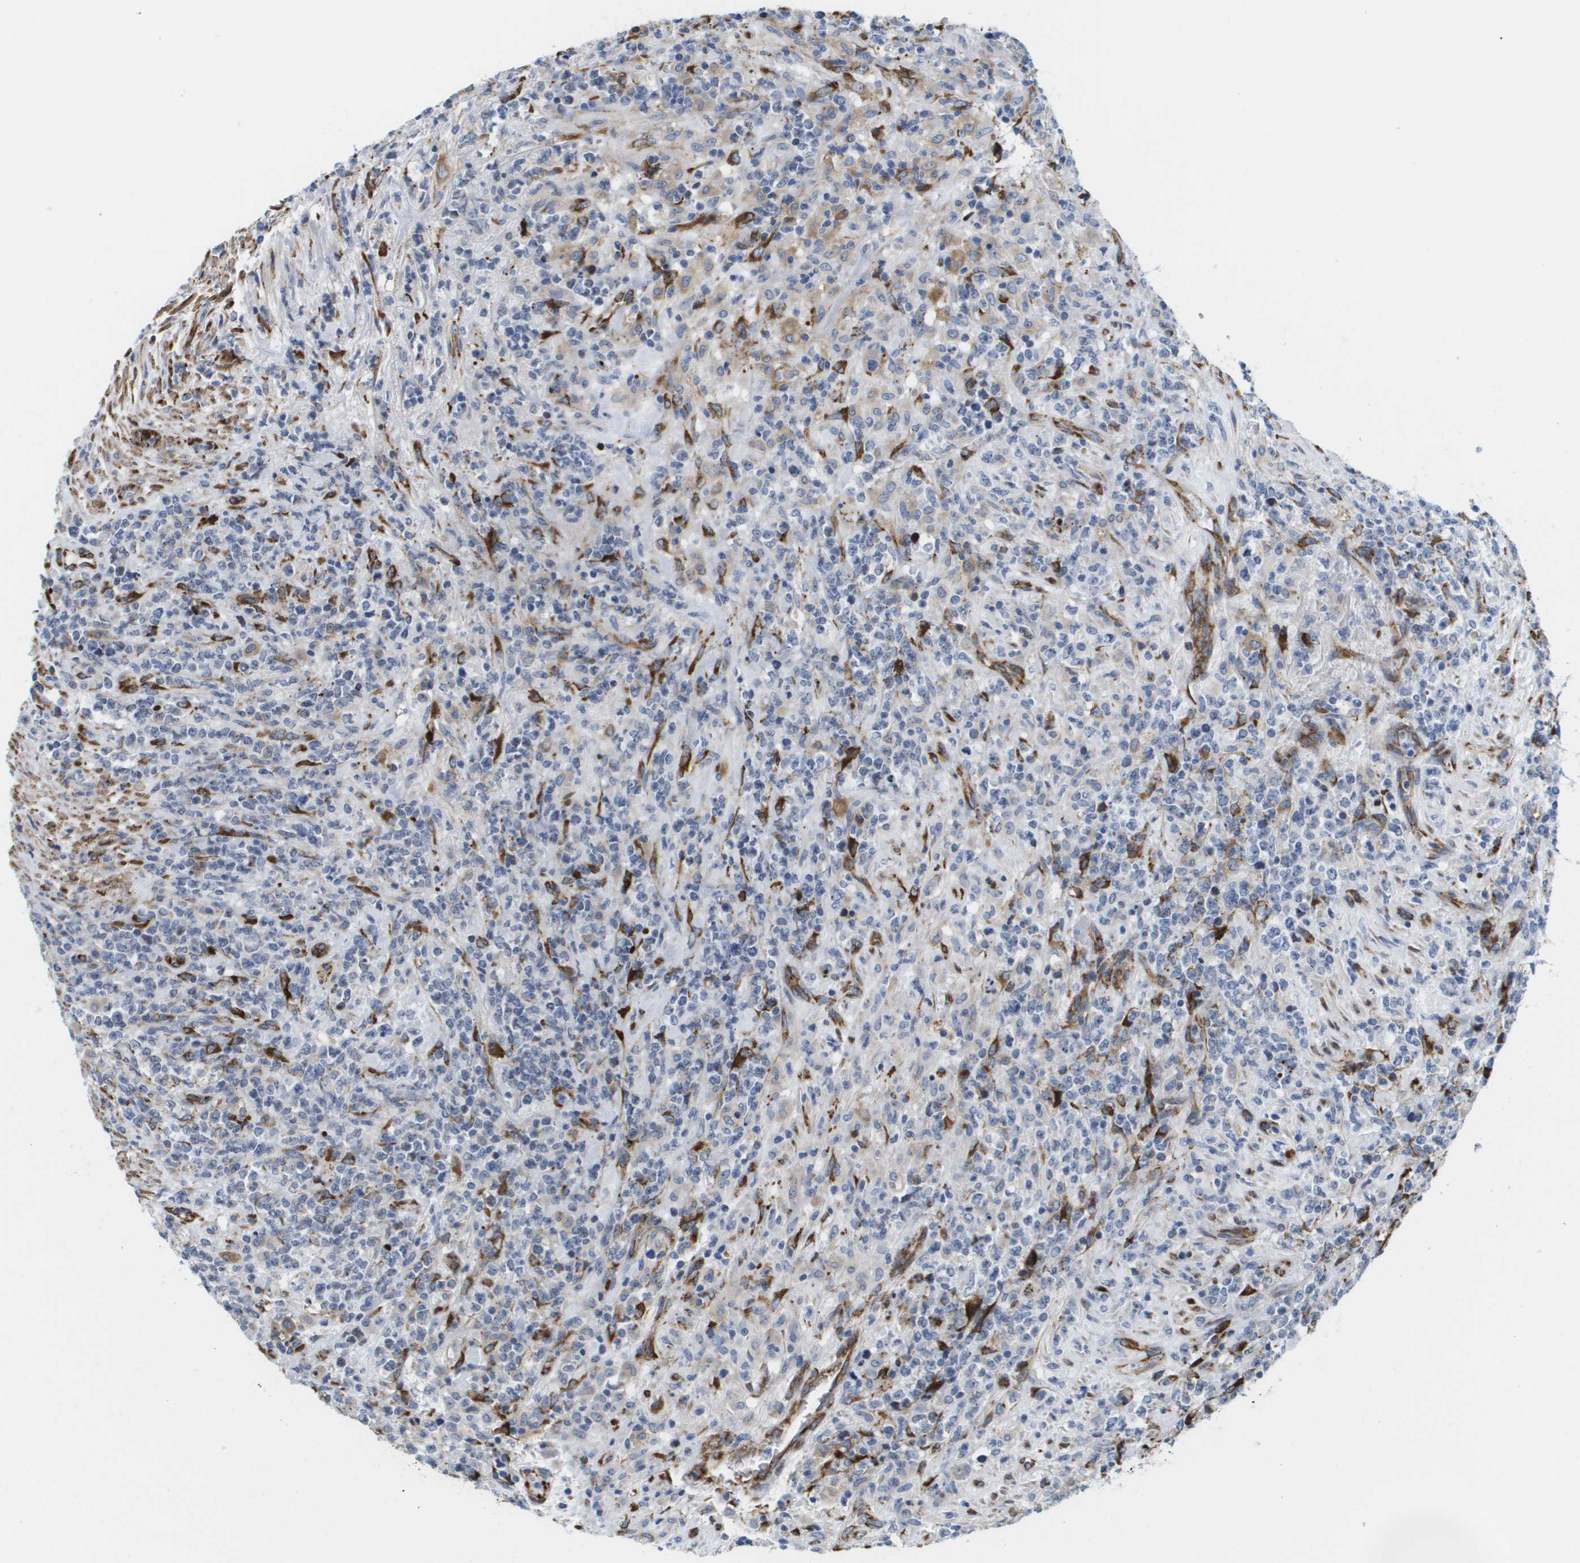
{"staining": {"intensity": "negative", "quantity": "none", "location": "none"}, "tissue": "lymphoma", "cell_type": "Tumor cells", "image_type": "cancer", "snomed": [{"axis": "morphology", "description": "Malignant lymphoma, non-Hodgkin's type, High grade"}, {"axis": "topography", "description": "Soft tissue"}], "caption": "Human high-grade malignant lymphoma, non-Hodgkin's type stained for a protein using immunohistochemistry (IHC) reveals no expression in tumor cells.", "gene": "ST3GAL2", "patient": {"sex": "male", "age": 18}}